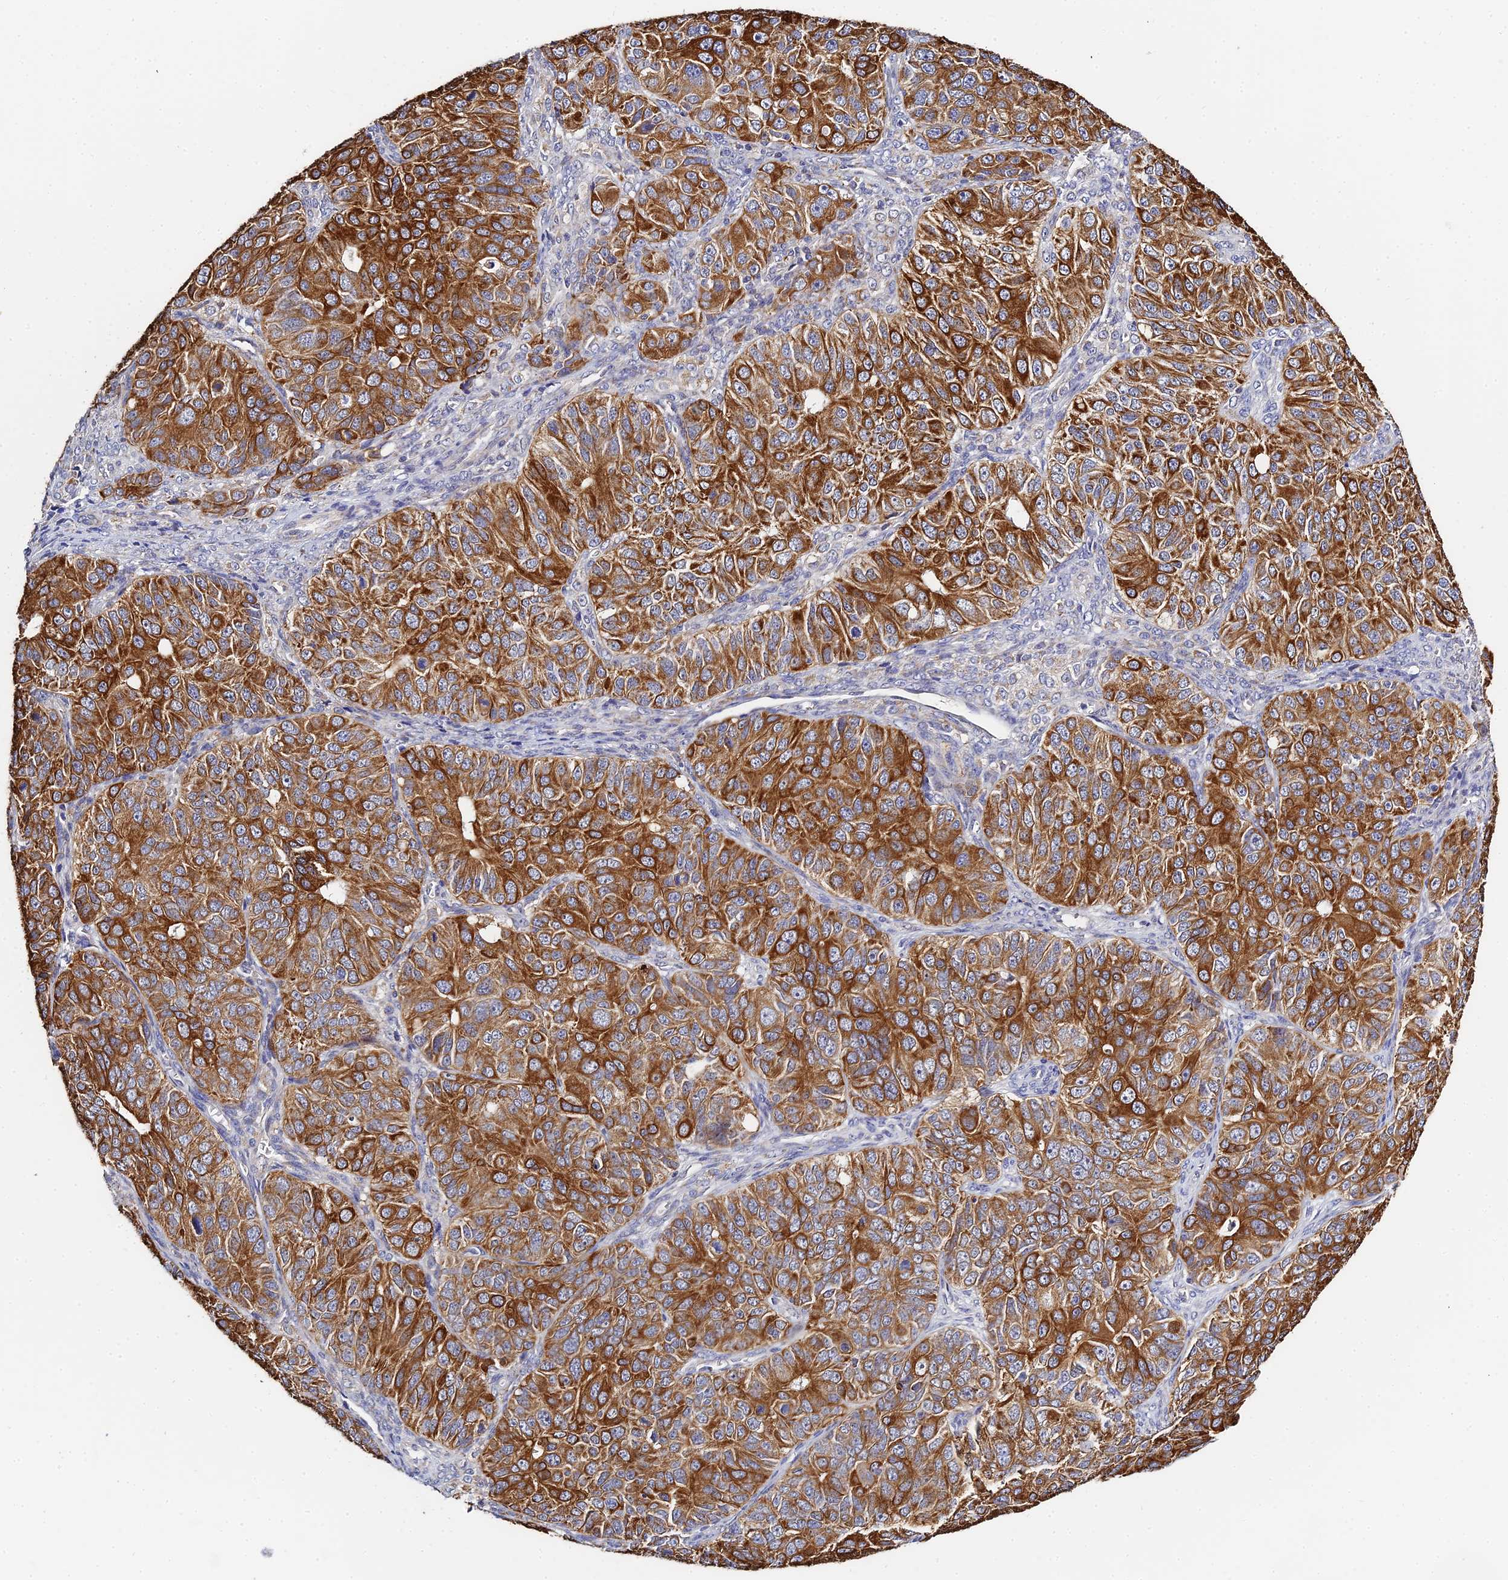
{"staining": {"intensity": "strong", "quantity": ">75%", "location": "cytoplasmic/membranous"}, "tissue": "ovarian cancer", "cell_type": "Tumor cells", "image_type": "cancer", "snomed": [{"axis": "morphology", "description": "Carcinoma, endometroid"}, {"axis": "topography", "description": "Ovary"}], "caption": "An image showing strong cytoplasmic/membranous staining in about >75% of tumor cells in ovarian endometroid carcinoma, as visualized by brown immunohistochemical staining.", "gene": "ZXDA", "patient": {"sex": "female", "age": 51}}